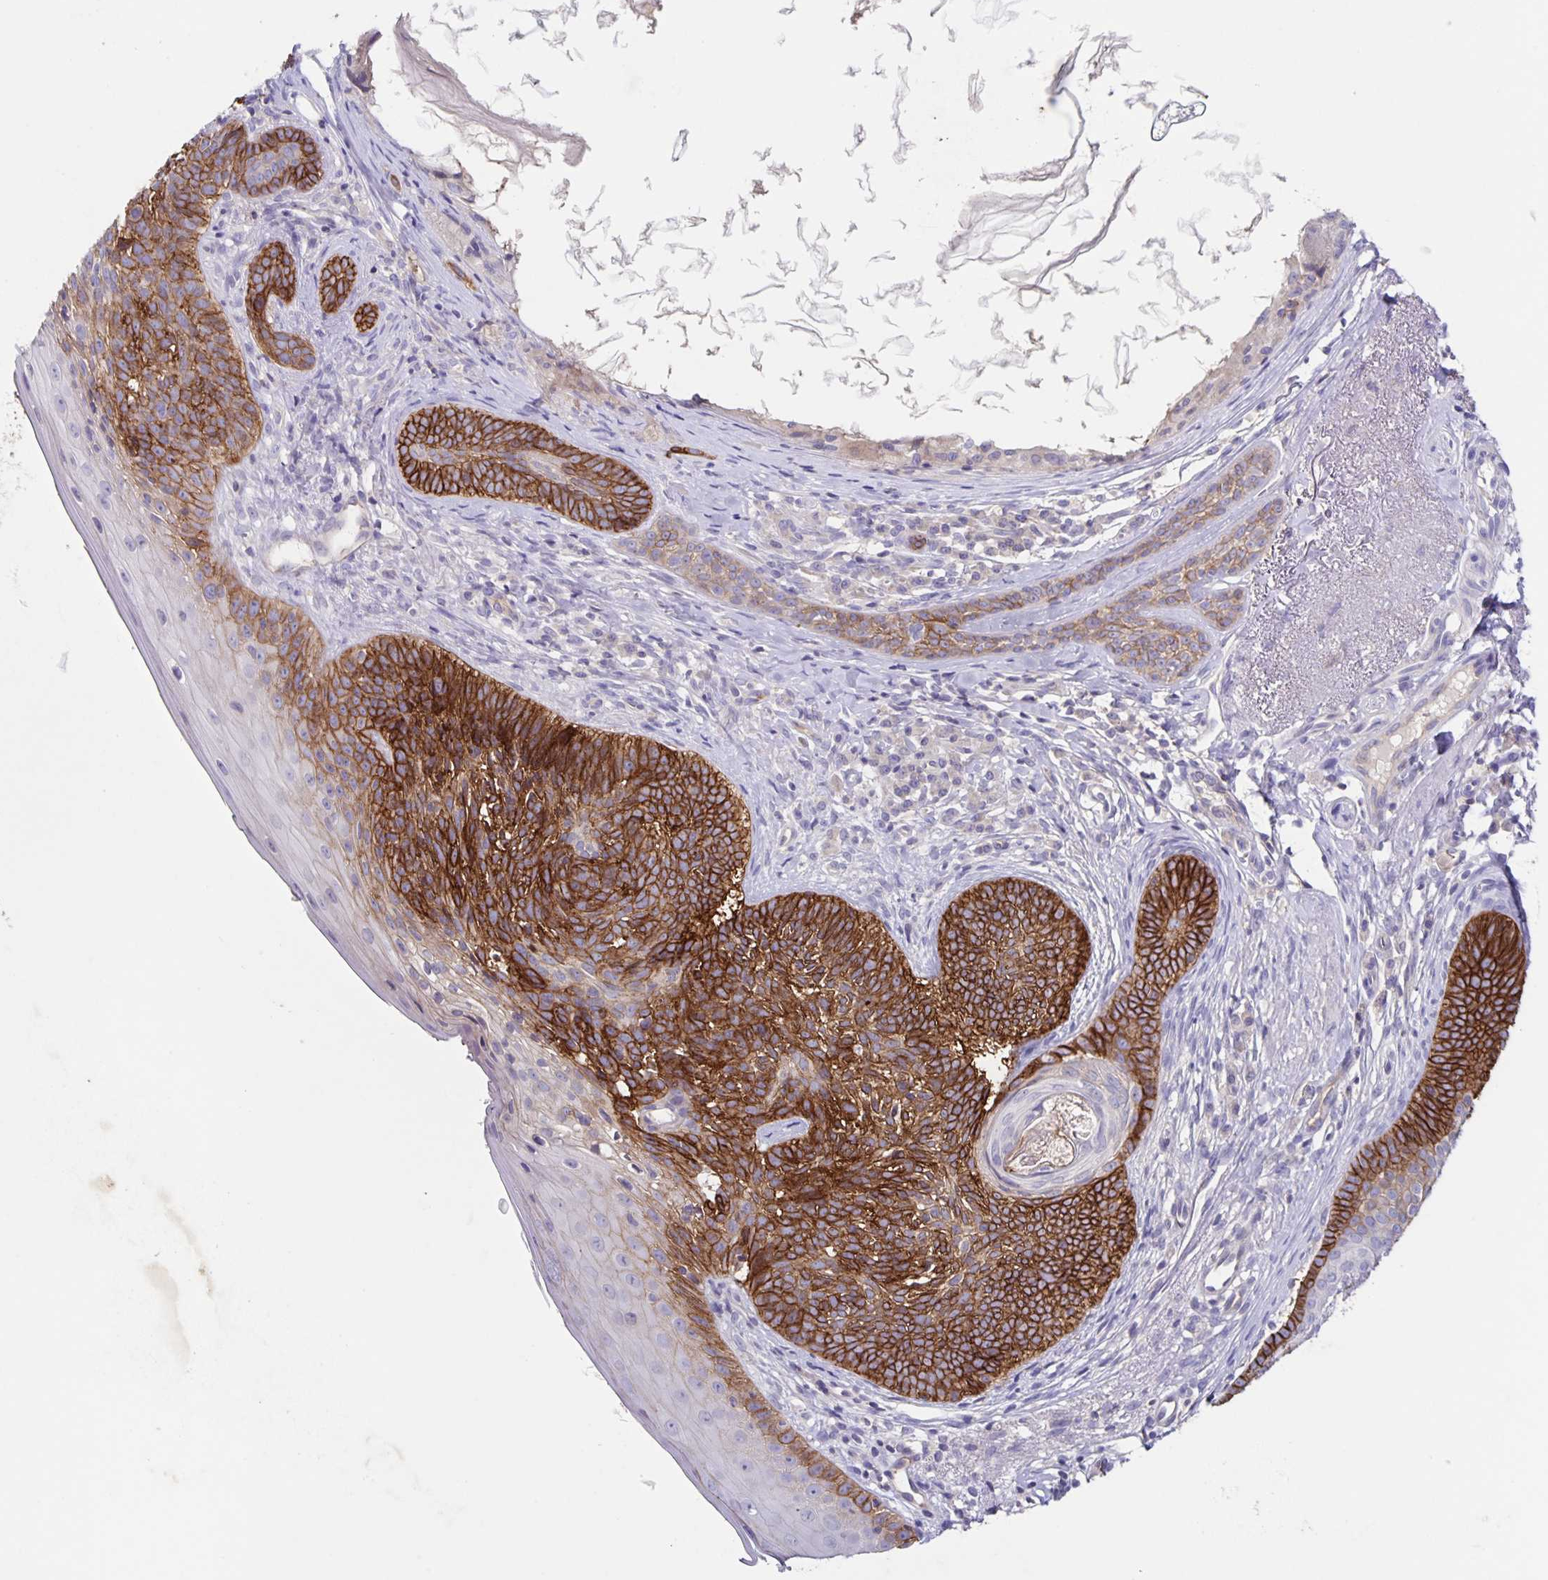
{"staining": {"intensity": "strong", "quantity": ">75%", "location": "cytoplasmic/membranous"}, "tissue": "skin cancer", "cell_type": "Tumor cells", "image_type": "cancer", "snomed": [{"axis": "morphology", "description": "Basal cell carcinoma"}, {"axis": "topography", "description": "Skin"}], "caption": "Strong cytoplasmic/membranous staining for a protein is seen in approximately >75% of tumor cells of skin cancer using immunohistochemistry (IHC).", "gene": "ITGA2", "patient": {"sex": "female", "age": 74}}